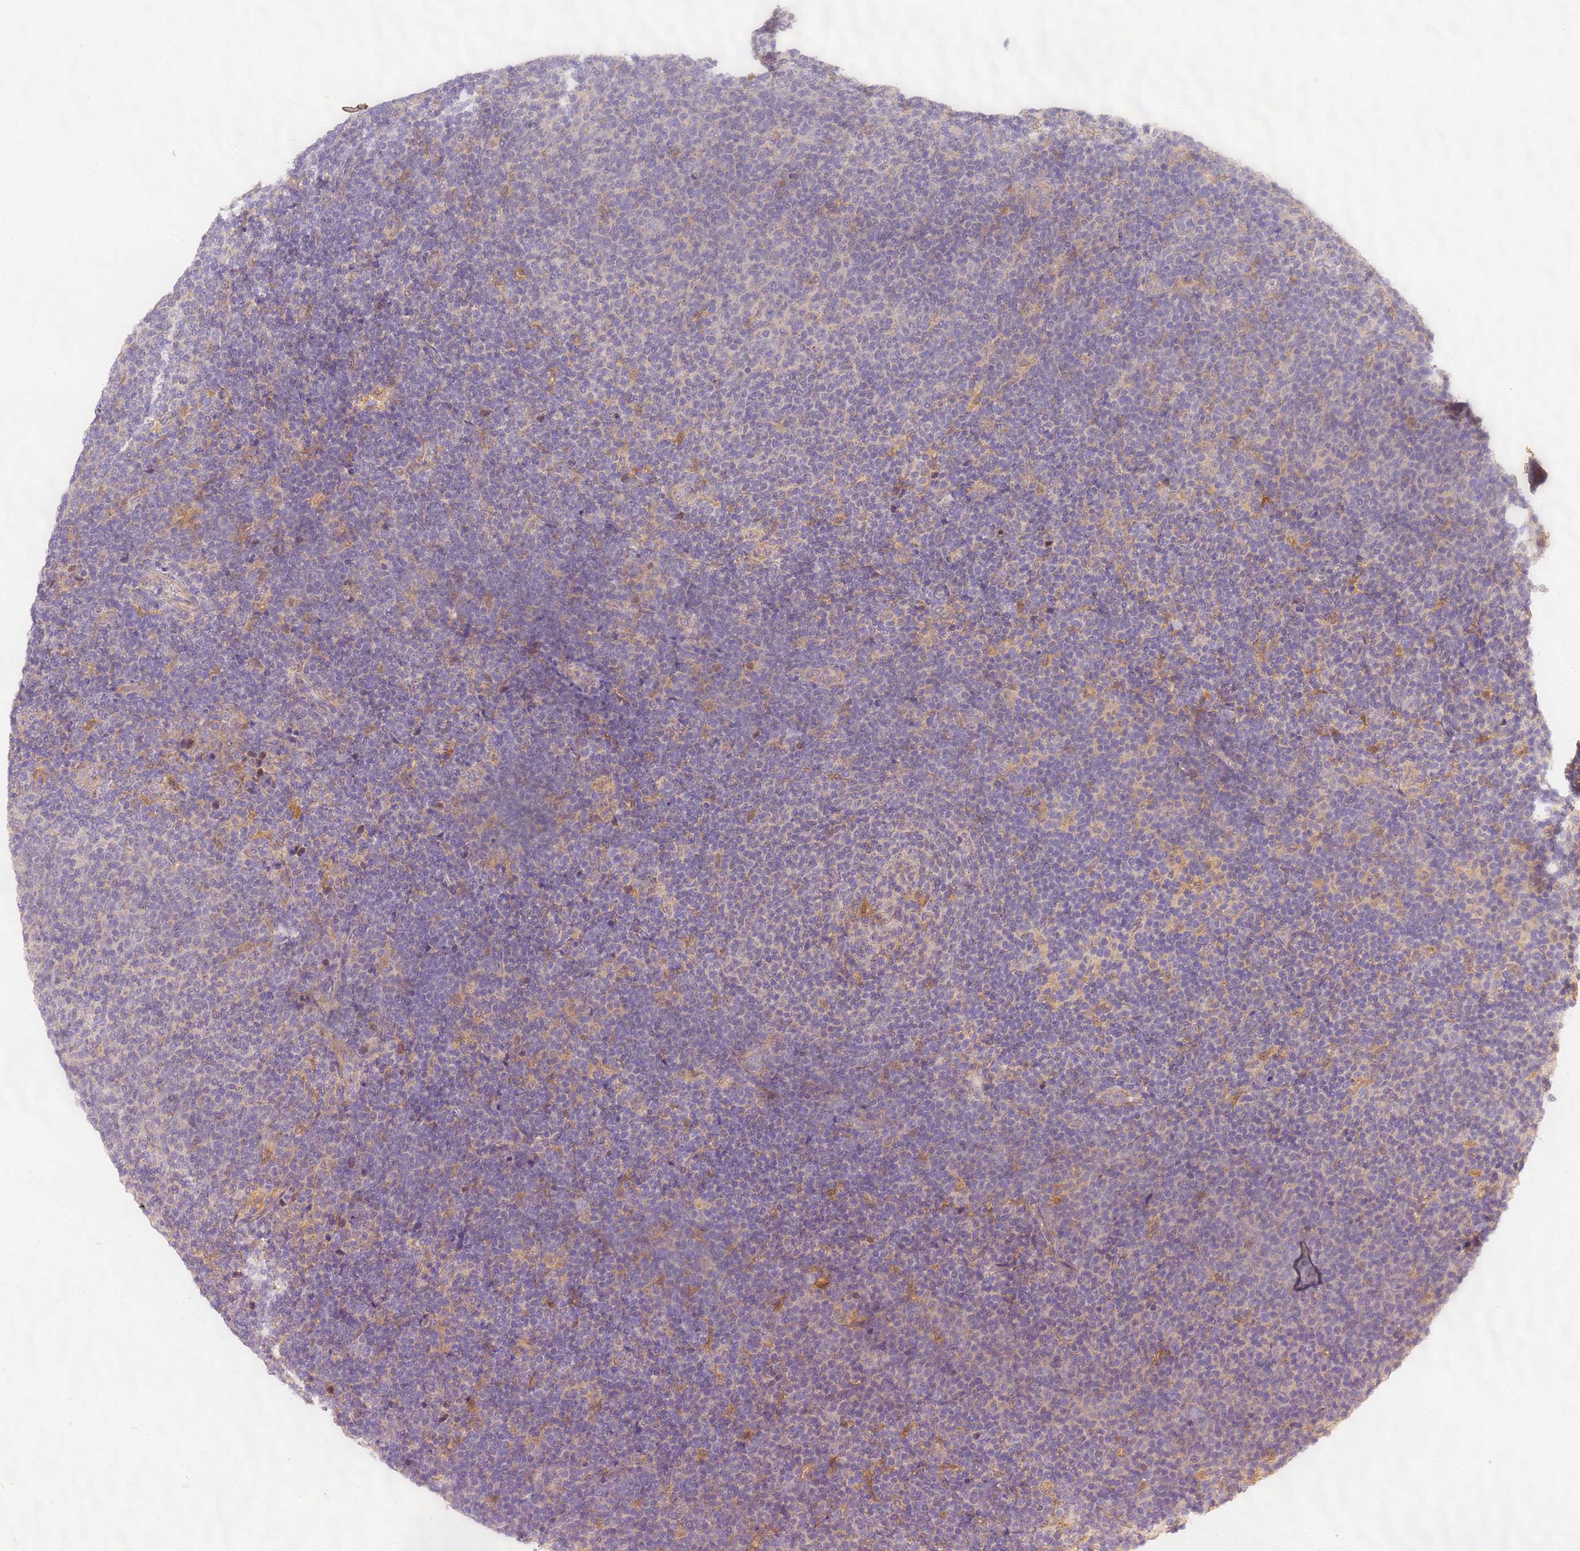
{"staining": {"intensity": "negative", "quantity": "none", "location": "none"}, "tissue": "lymphoma", "cell_type": "Tumor cells", "image_type": "cancer", "snomed": [{"axis": "morphology", "description": "Malignant lymphoma, non-Hodgkin's type, Low grade"}, {"axis": "topography", "description": "Lymph node"}], "caption": "Histopathology image shows no significant protein positivity in tumor cells of lymphoma.", "gene": "TIGAR", "patient": {"sex": "male", "age": 66}}